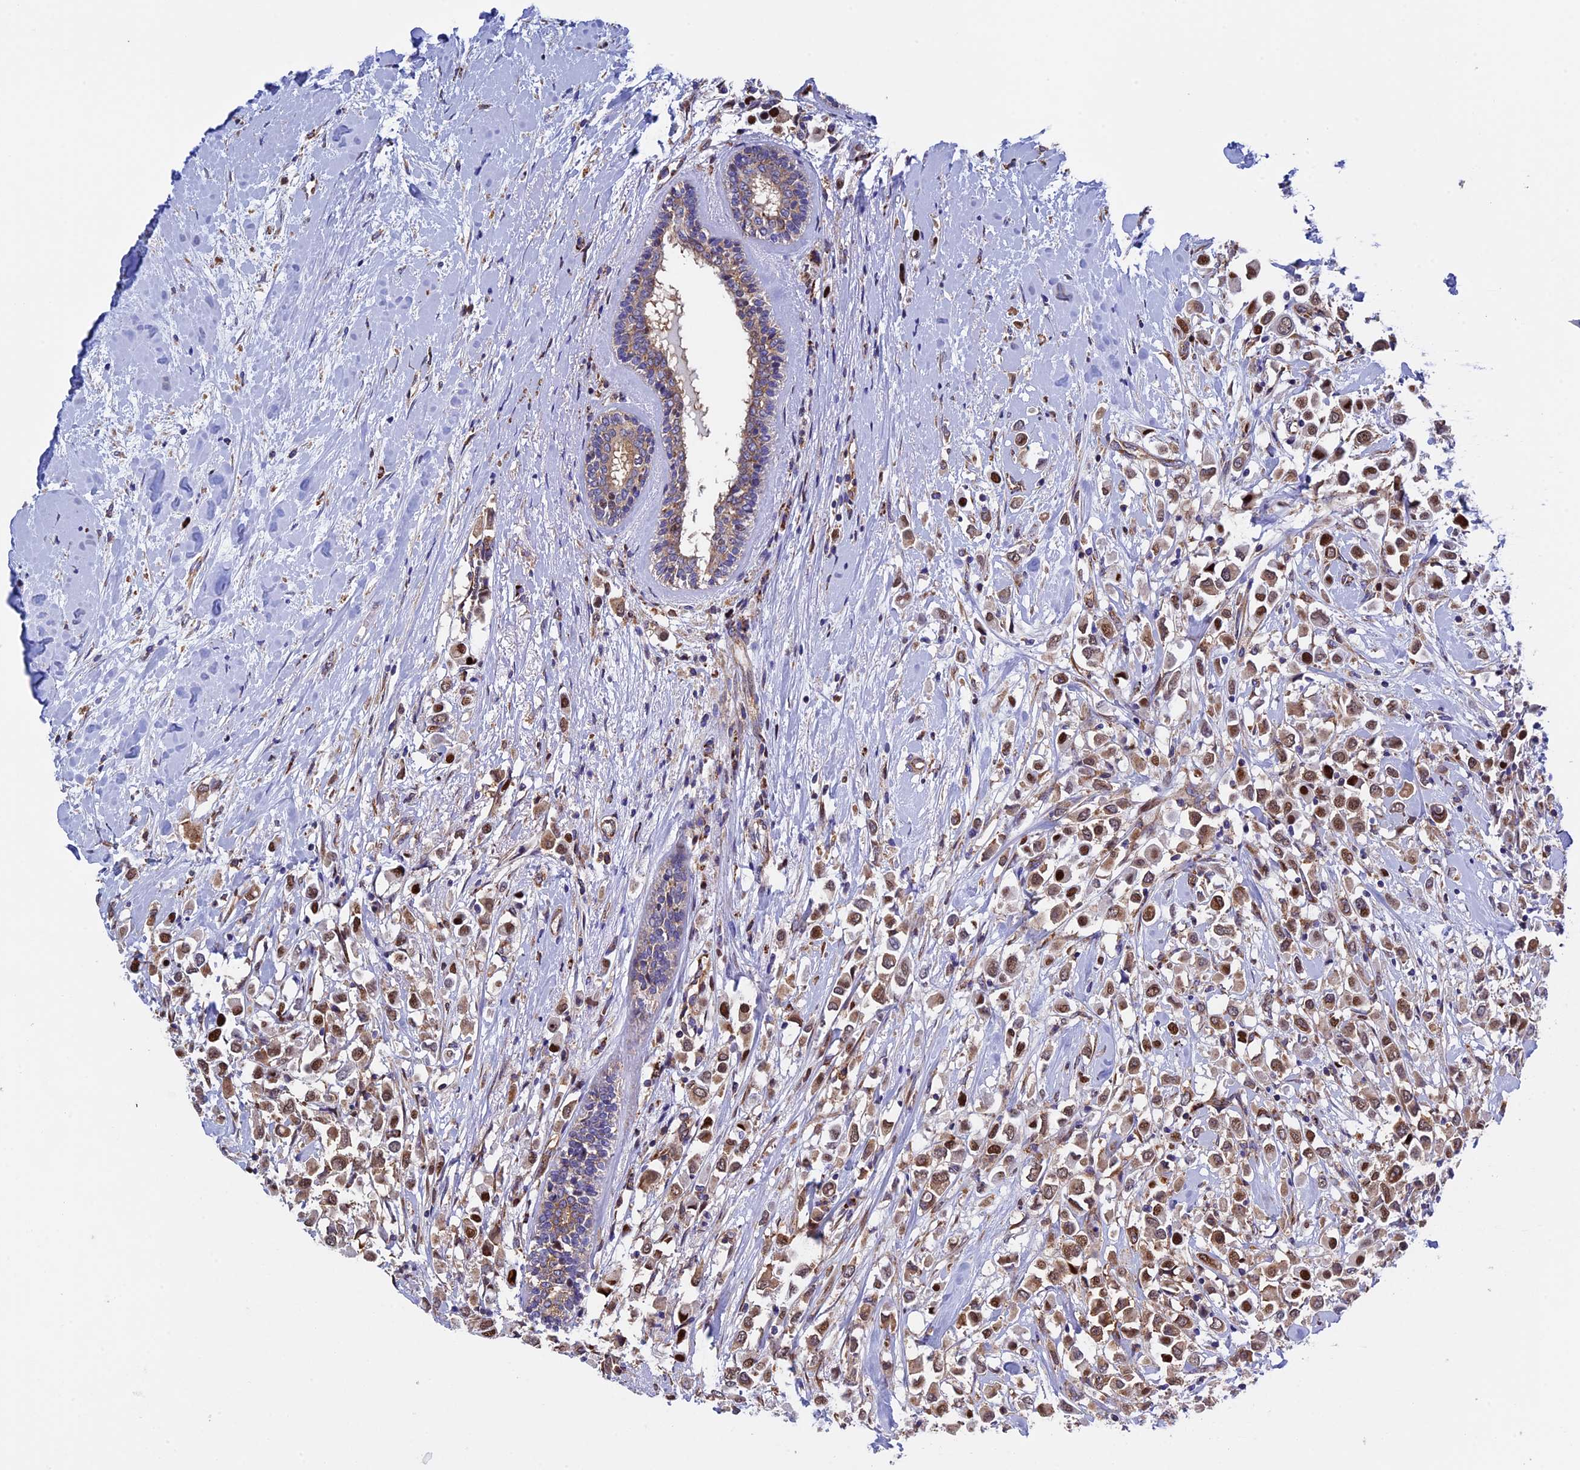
{"staining": {"intensity": "moderate", "quantity": ">75%", "location": "cytoplasmic/membranous"}, "tissue": "breast cancer", "cell_type": "Tumor cells", "image_type": "cancer", "snomed": [{"axis": "morphology", "description": "Duct carcinoma"}, {"axis": "topography", "description": "Breast"}], "caption": "Tumor cells exhibit moderate cytoplasmic/membranous expression in approximately >75% of cells in breast intraductal carcinoma.", "gene": "SLC9A5", "patient": {"sex": "female", "age": 87}}